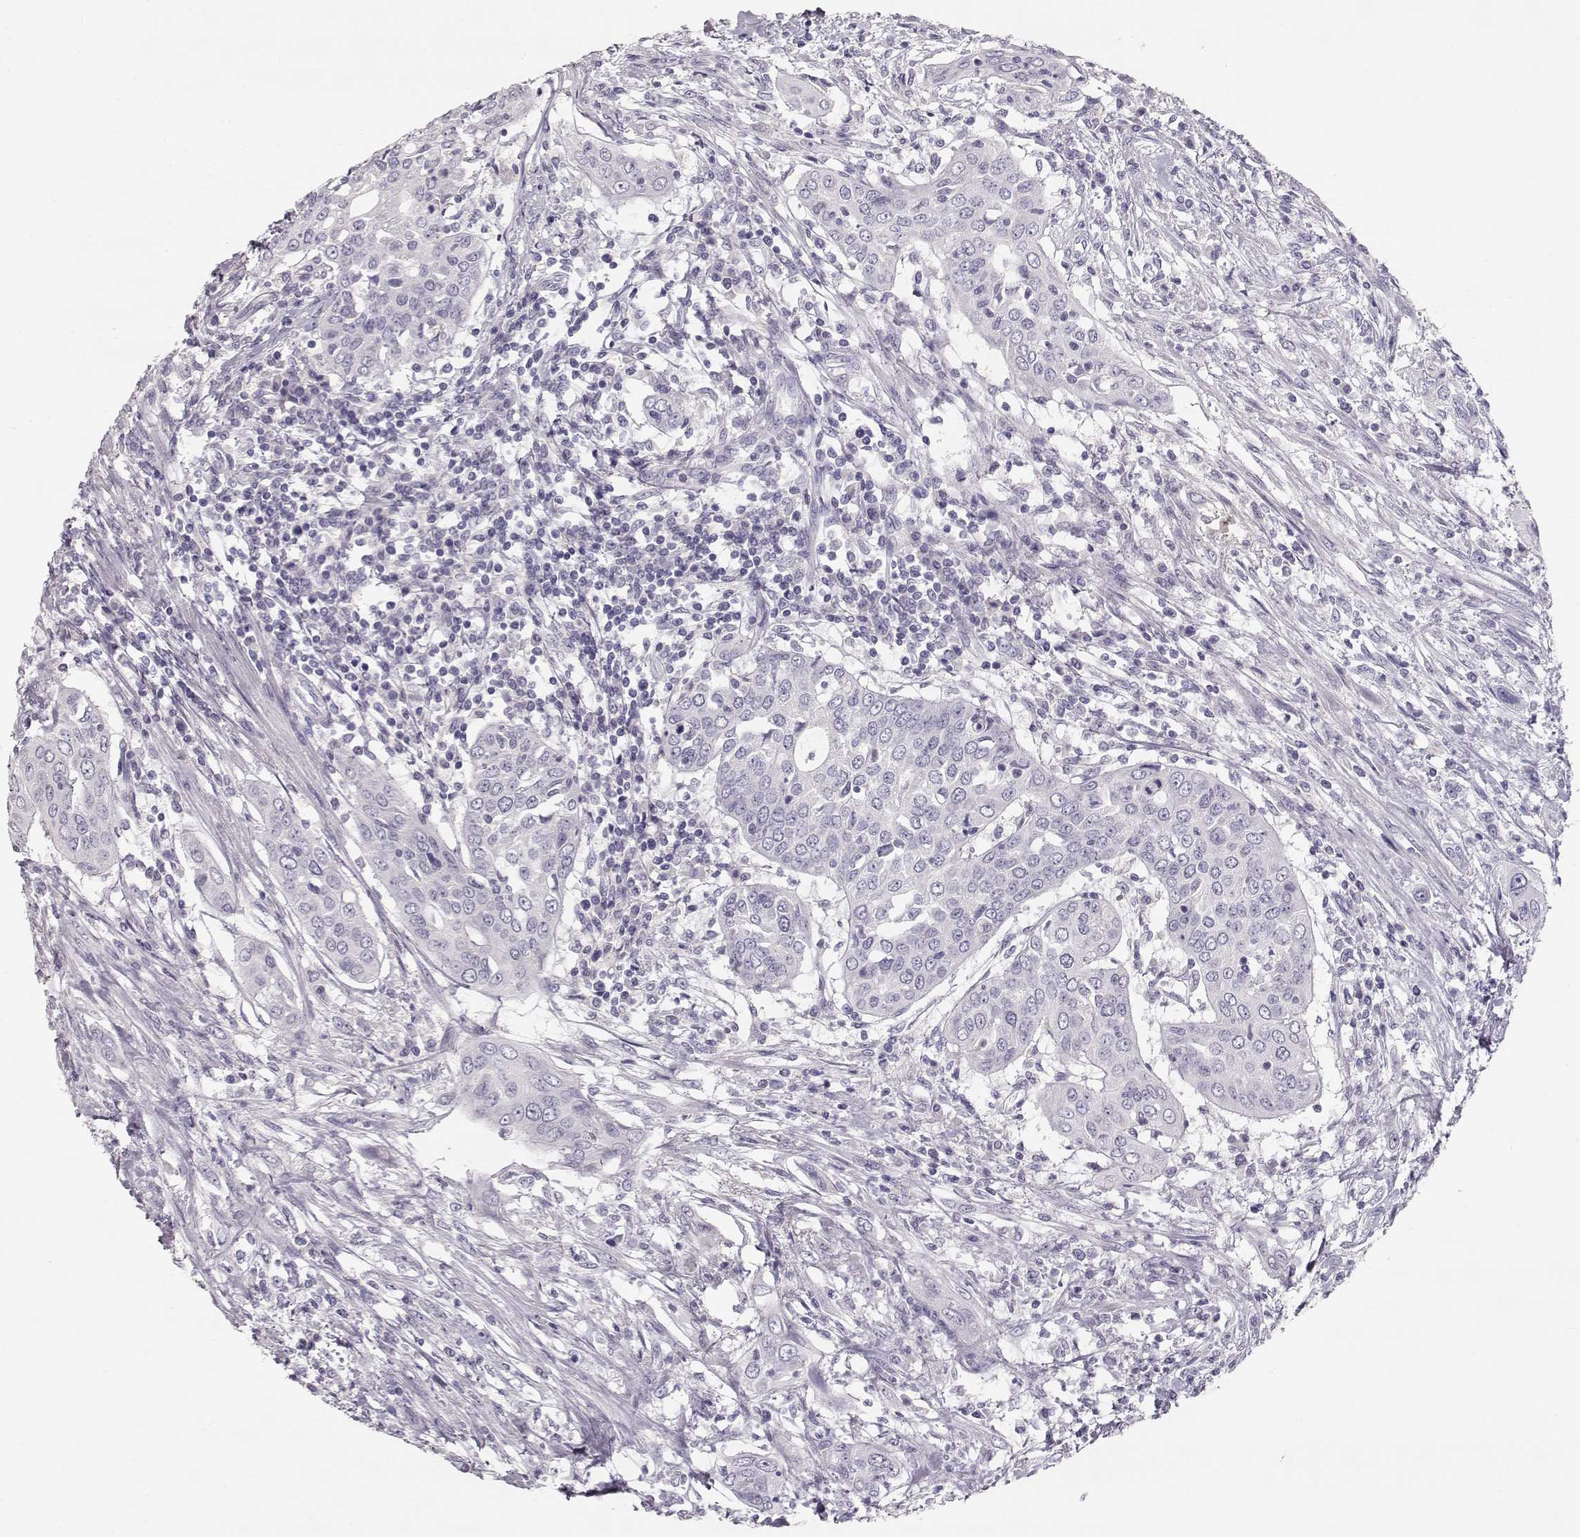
{"staining": {"intensity": "negative", "quantity": "none", "location": "none"}, "tissue": "urothelial cancer", "cell_type": "Tumor cells", "image_type": "cancer", "snomed": [{"axis": "morphology", "description": "Urothelial carcinoma, High grade"}, {"axis": "topography", "description": "Urinary bladder"}], "caption": "High-grade urothelial carcinoma was stained to show a protein in brown. There is no significant expression in tumor cells. (Stains: DAB IHC with hematoxylin counter stain, Microscopy: brightfield microscopy at high magnification).", "gene": "LEPR", "patient": {"sex": "male", "age": 82}}